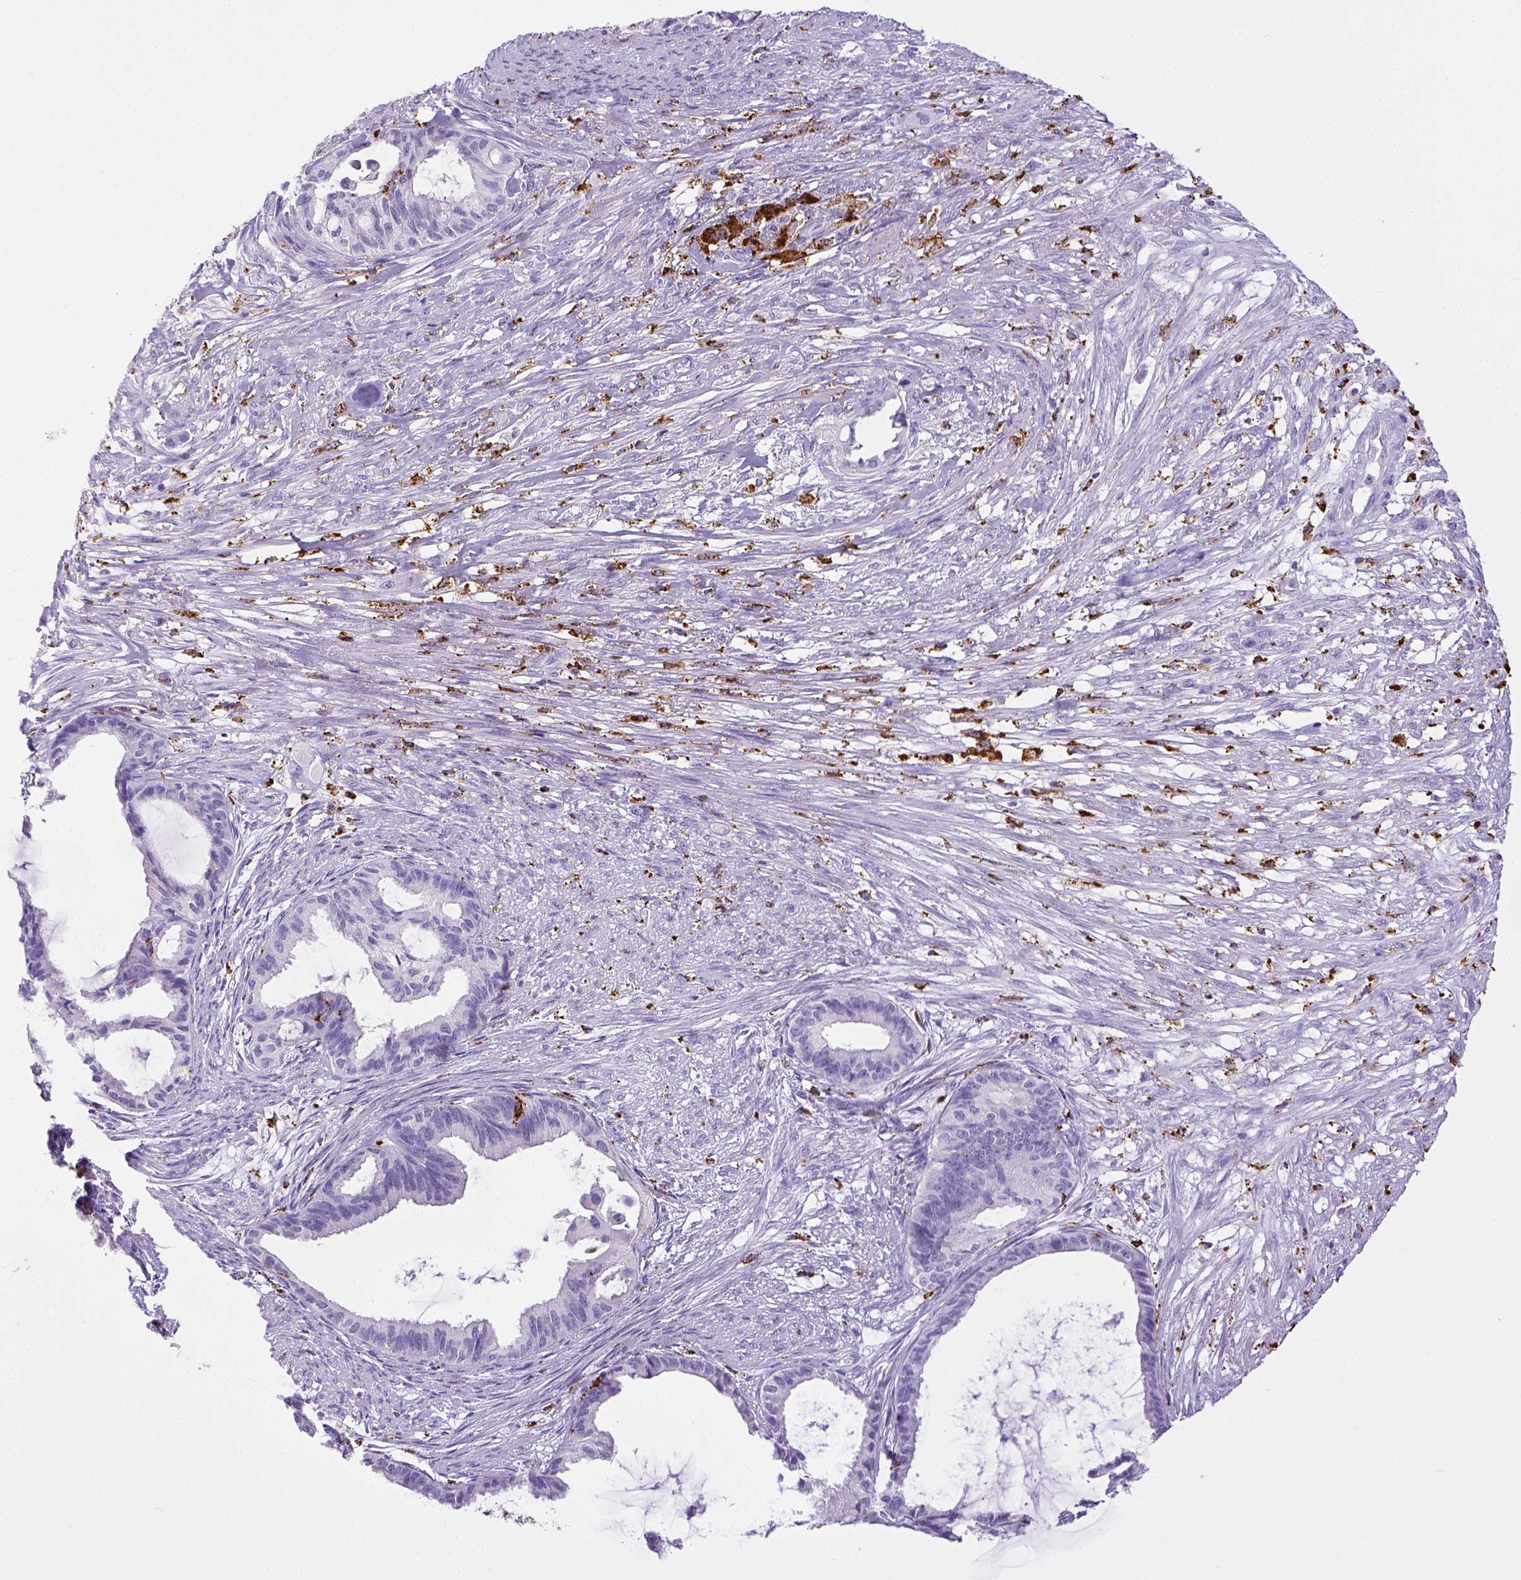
{"staining": {"intensity": "negative", "quantity": "none", "location": "none"}, "tissue": "endometrial cancer", "cell_type": "Tumor cells", "image_type": "cancer", "snomed": [{"axis": "morphology", "description": "Adenocarcinoma, NOS"}, {"axis": "topography", "description": "Endometrium"}], "caption": "DAB (3,3'-diaminobenzidine) immunohistochemical staining of human adenocarcinoma (endometrial) reveals no significant staining in tumor cells.", "gene": "CD68", "patient": {"sex": "female", "age": 86}}